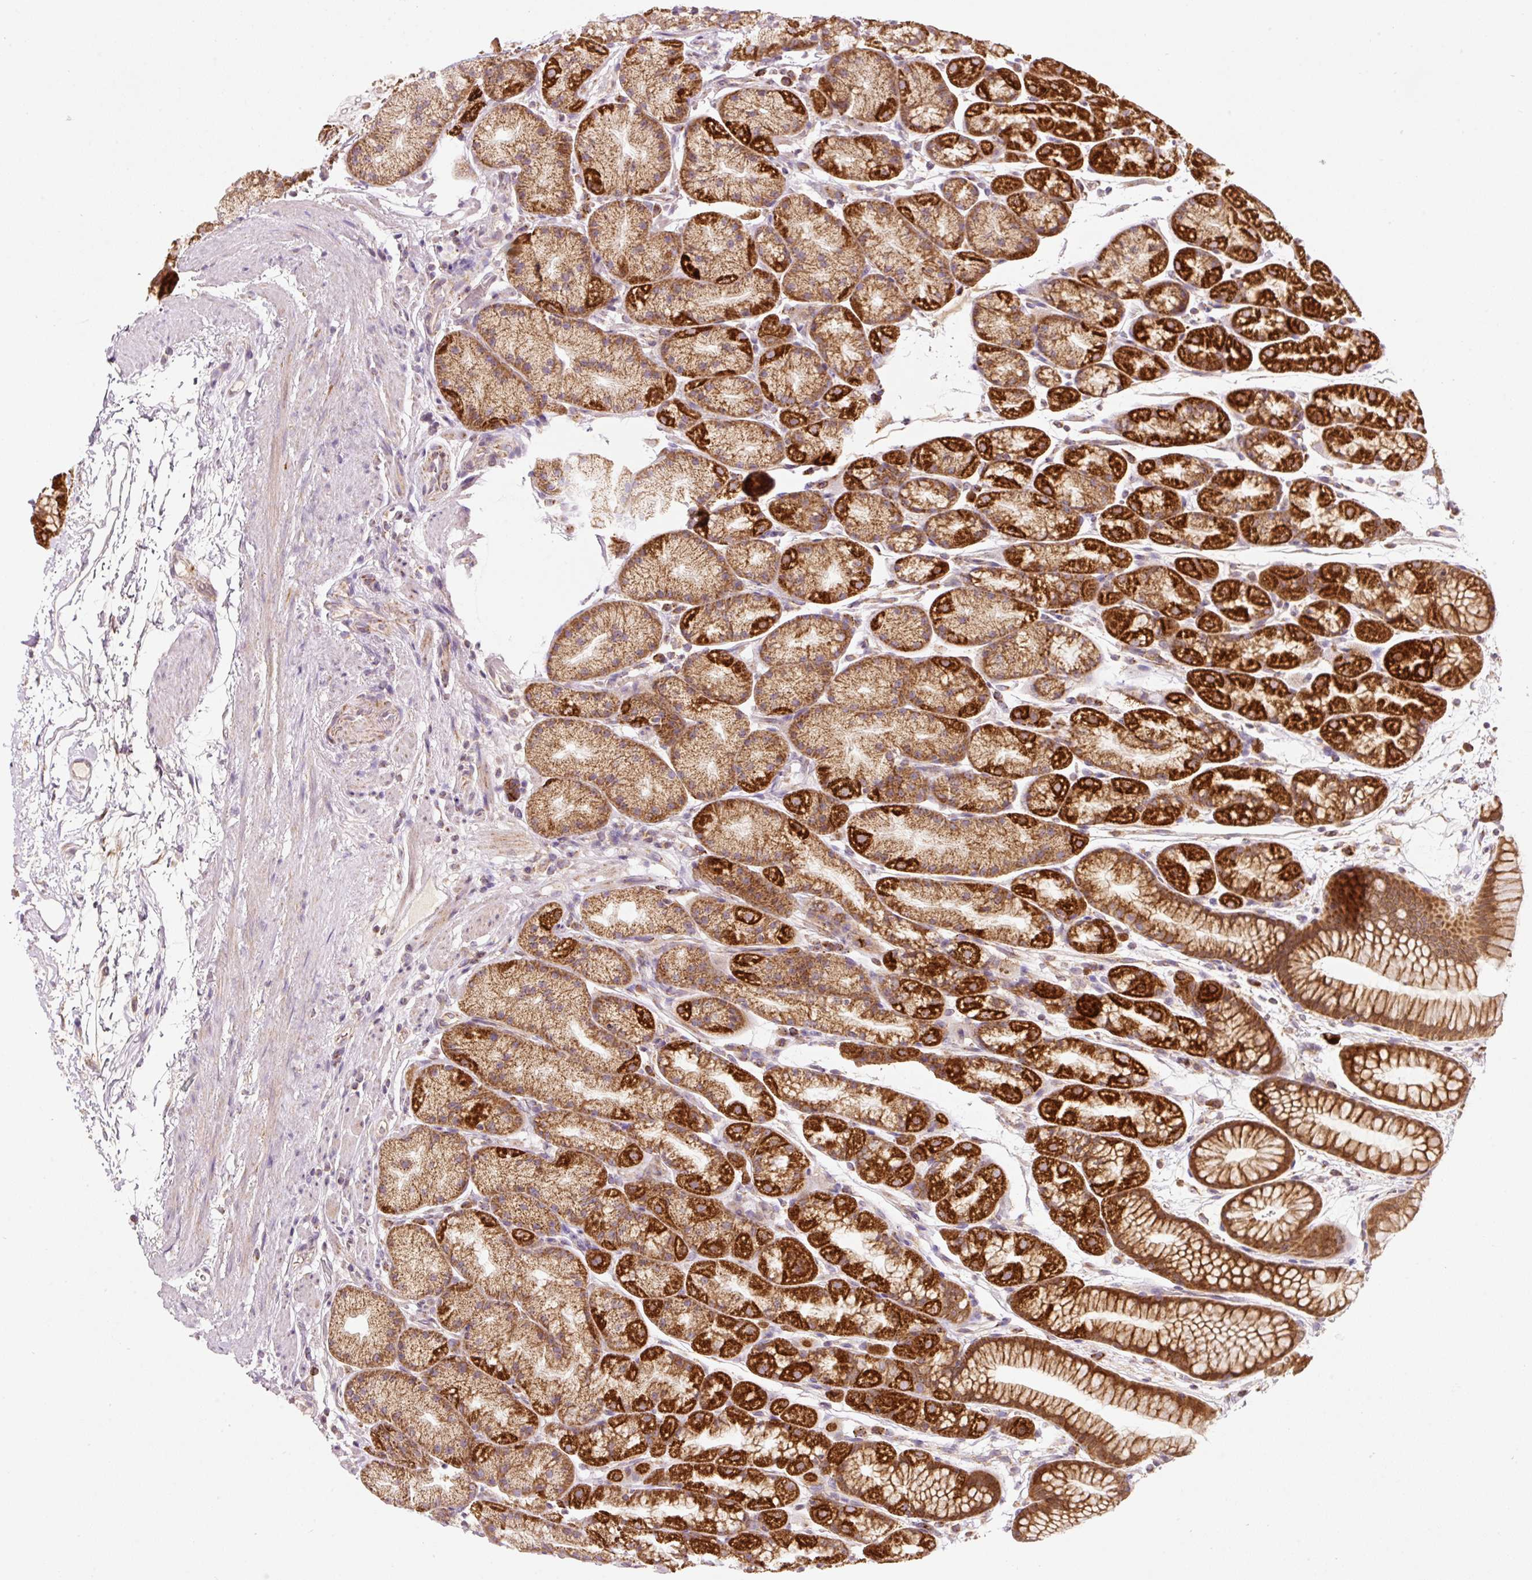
{"staining": {"intensity": "strong", "quantity": "25%-75%", "location": "cytoplasmic/membranous"}, "tissue": "stomach", "cell_type": "Glandular cells", "image_type": "normal", "snomed": [{"axis": "morphology", "description": "Normal tissue, NOS"}, {"axis": "topography", "description": "Stomach, lower"}], "caption": "Strong cytoplasmic/membranous positivity for a protein is identified in about 25%-75% of glandular cells of benign stomach using IHC.", "gene": "FAM78B", "patient": {"sex": "male", "age": 67}}